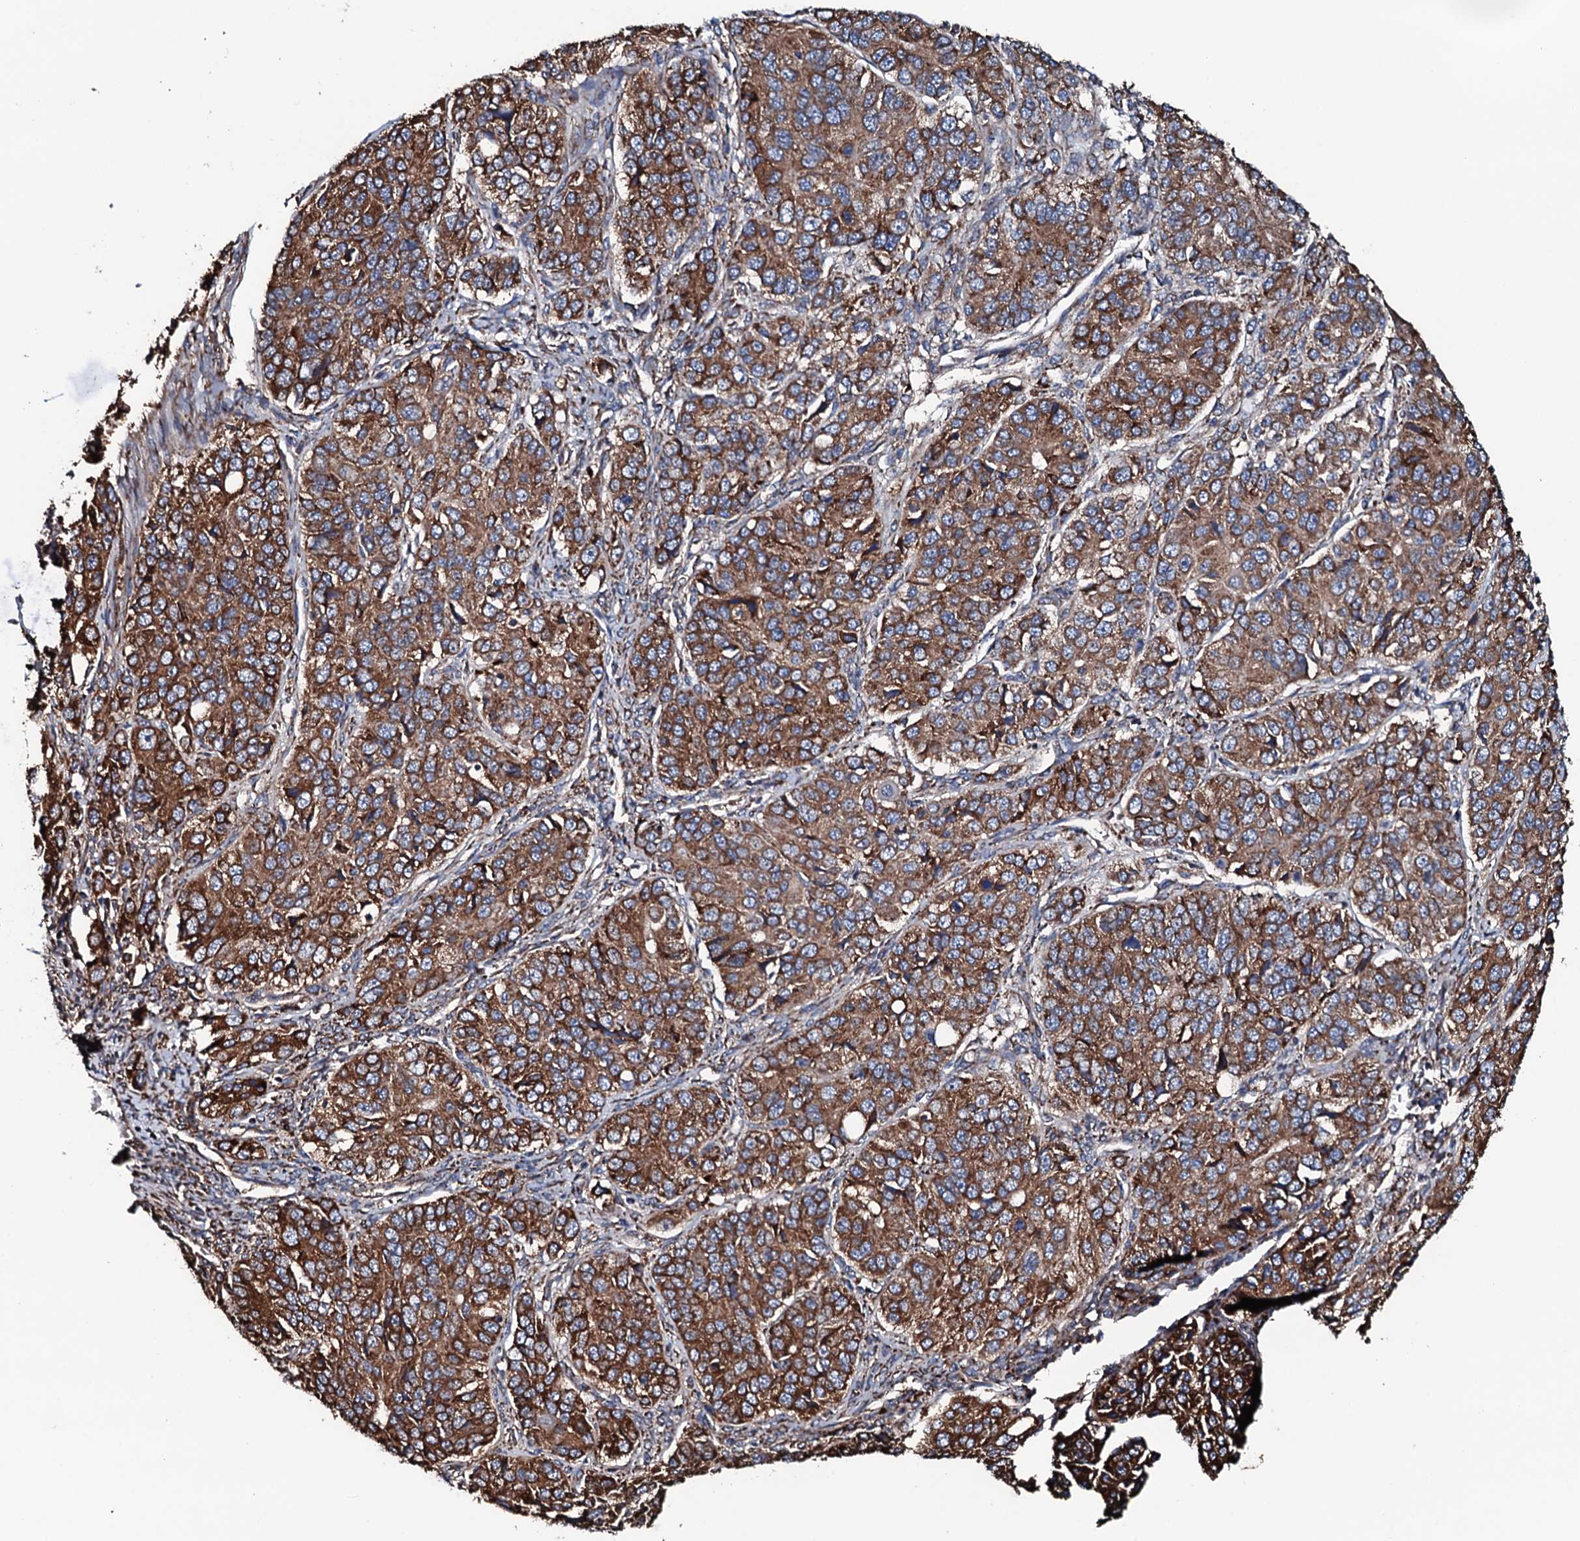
{"staining": {"intensity": "strong", "quantity": ">75%", "location": "cytoplasmic/membranous"}, "tissue": "ovarian cancer", "cell_type": "Tumor cells", "image_type": "cancer", "snomed": [{"axis": "morphology", "description": "Carcinoma, endometroid"}, {"axis": "topography", "description": "Ovary"}], "caption": "Immunohistochemical staining of endometroid carcinoma (ovarian) reveals strong cytoplasmic/membranous protein staining in approximately >75% of tumor cells.", "gene": "RAB12", "patient": {"sex": "female", "age": 51}}